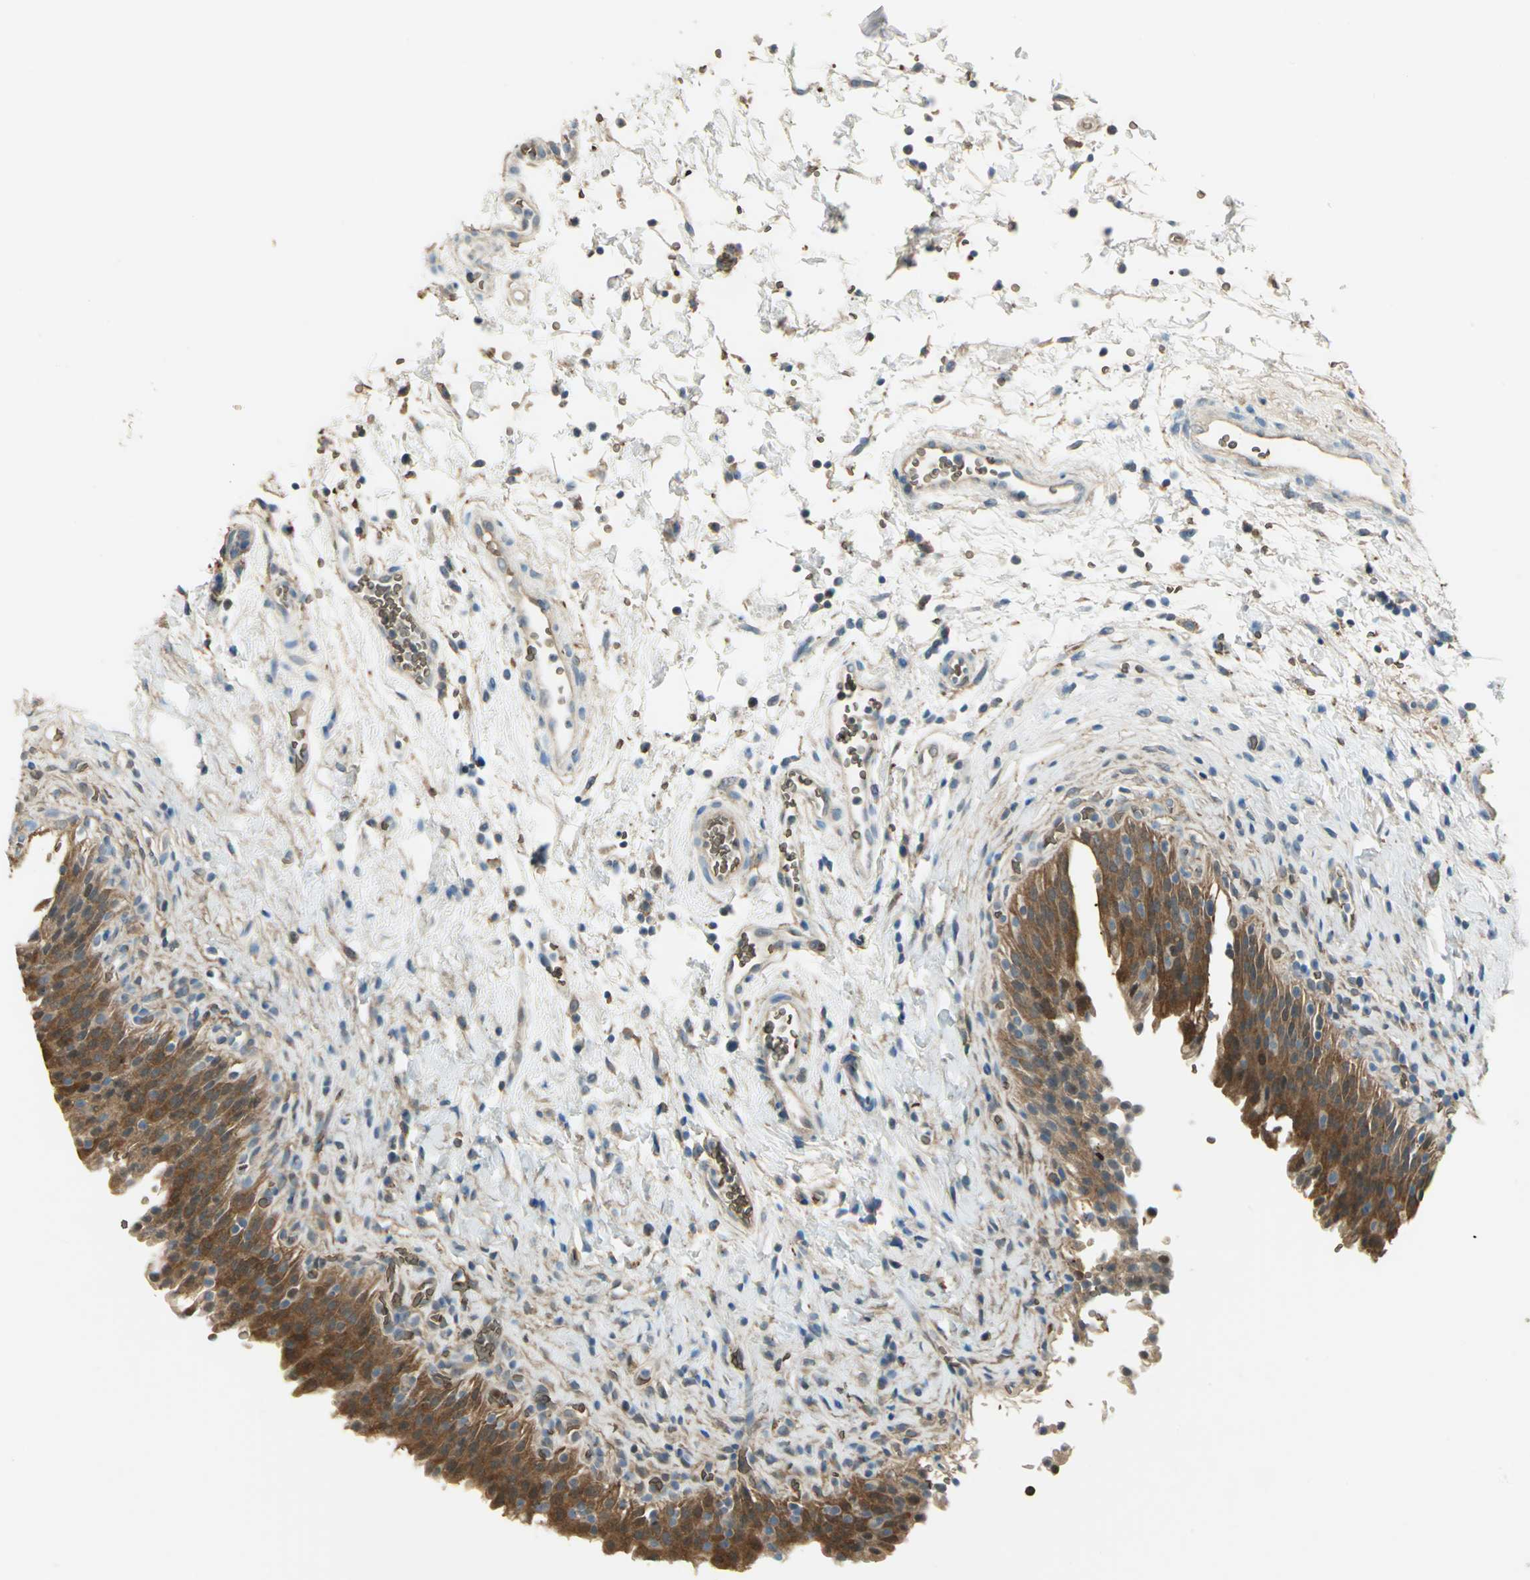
{"staining": {"intensity": "strong", "quantity": ">75%", "location": "cytoplasmic/membranous"}, "tissue": "urinary bladder", "cell_type": "Urothelial cells", "image_type": "normal", "snomed": [{"axis": "morphology", "description": "Normal tissue, NOS"}, {"axis": "topography", "description": "Urinary bladder"}], "caption": "A histopathology image showing strong cytoplasmic/membranous positivity in approximately >75% of urothelial cells in normal urinary bladder, as visualized by brown immunohistochemical staining.", "gene": "DDAH1", "patient": {"sex": "male", "age": 51}}